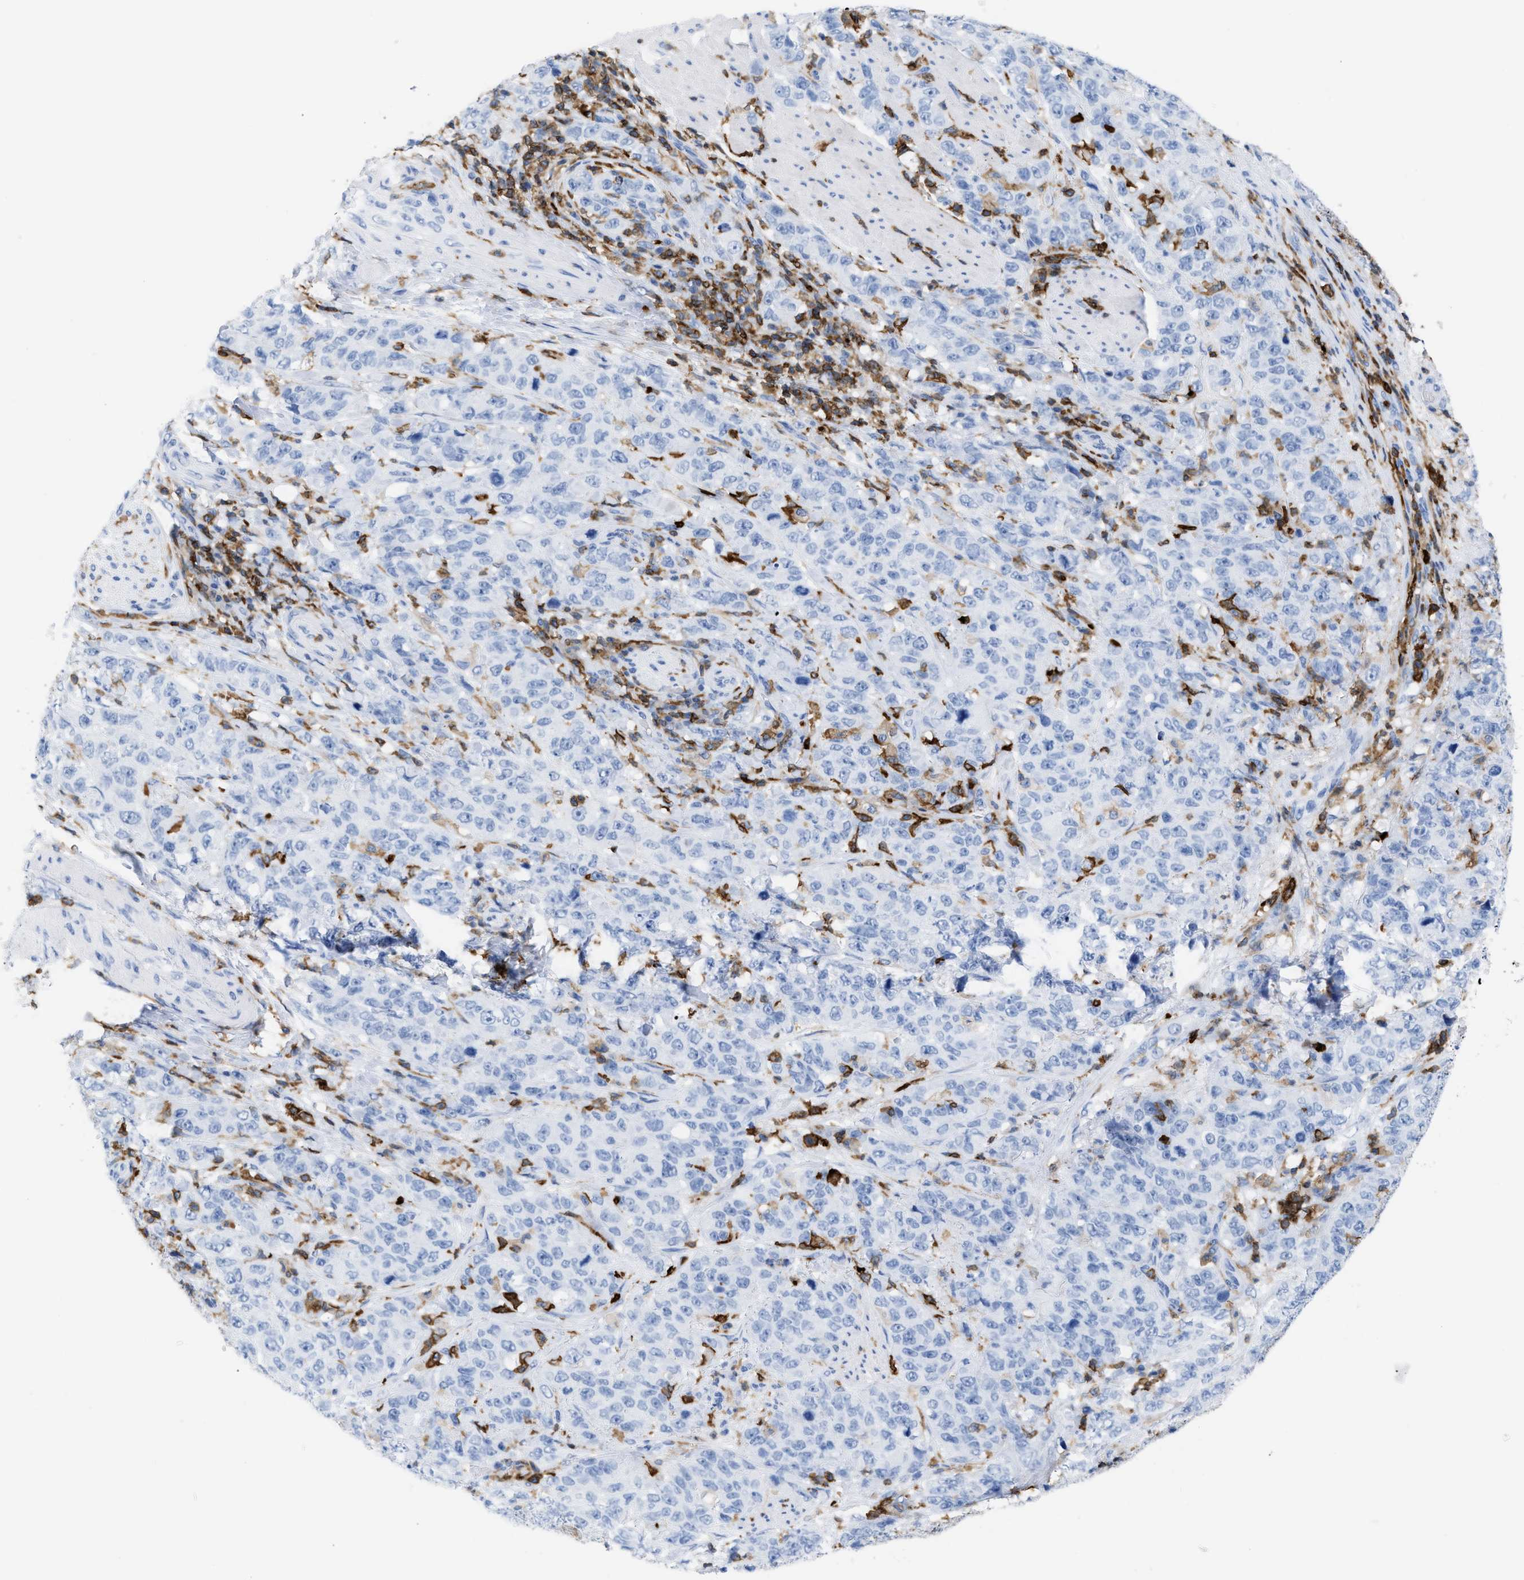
{"staining": {"intensity": "negative", "quantity": "none", "location": "none"}, "tissue": "stomach cancer", "cell_type": "Tumor cells", "image_type": "cancer", "snomed": [{"axis": "morphology", "description": "Adenocarcinoma, NOS"}, {"axis": "topography", "description": "Stomach"}], "caption": "Immunohistochemistry image of human stomach cancer stained for a protein (brown), which displays no staining in tumor cells. Nuclei are stained in blue.", "gene": "LCP1", "patient": {"sex": "male", "age": 48}}